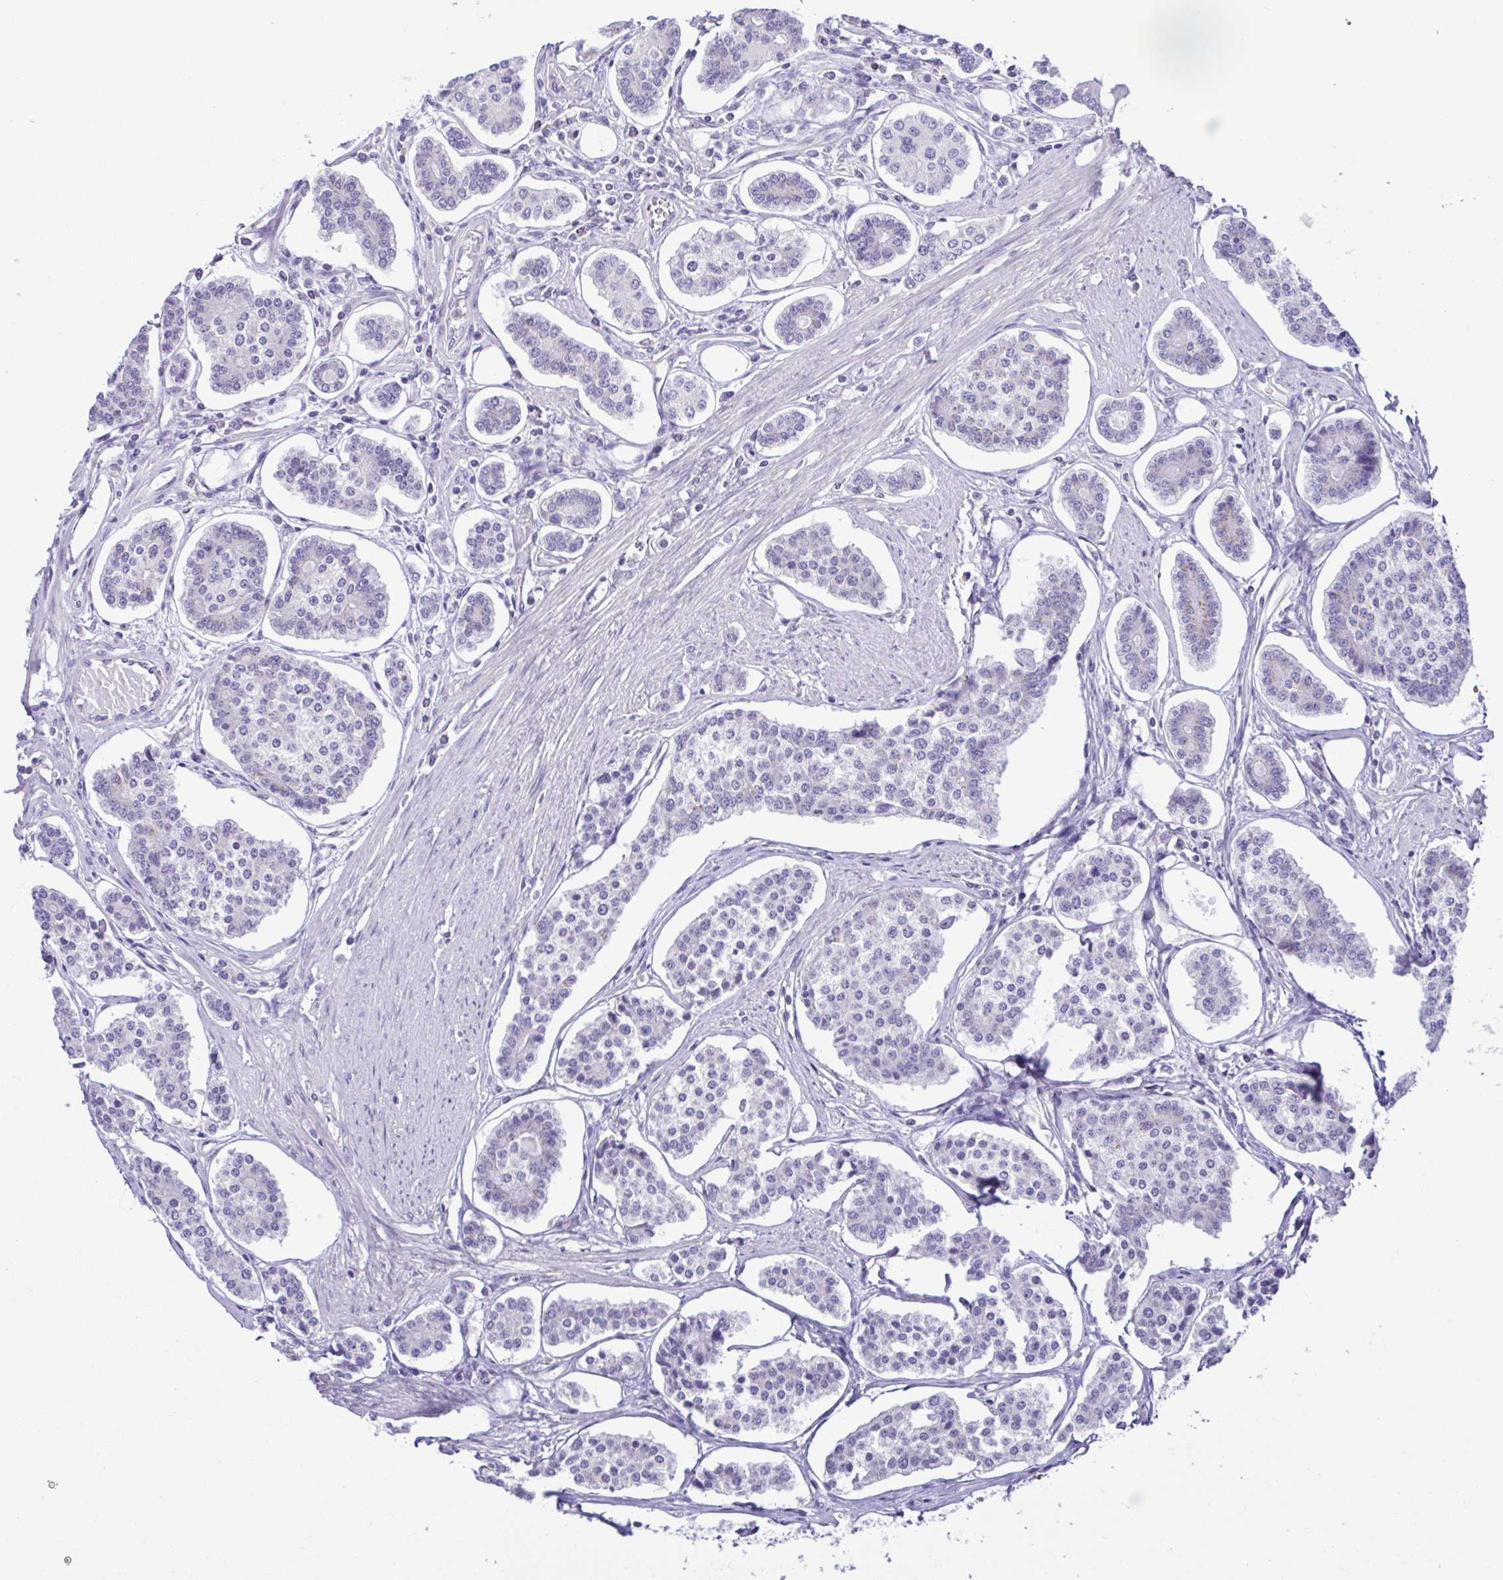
{"staining": {"intensity": "negative", "quantity": "none", "location": "none"}, "tissue": "carcinoid", "cell_type": "Tumor cells", "image_type": "cancer", "snomed": [{"axis": "morphology", "description": "Carcinoid, malignant, NOS"}, {"axis": "topography", "description": "Small intestine"}], "caption": "Photomicrograph shows no significant protein expression in tumor cells of carcinoid. (Brightfield microscopy of DAB immunohistochemistry at high magnification).", "gene": "CYP17A1", "patient": {"sex": "female", "age": 65}}